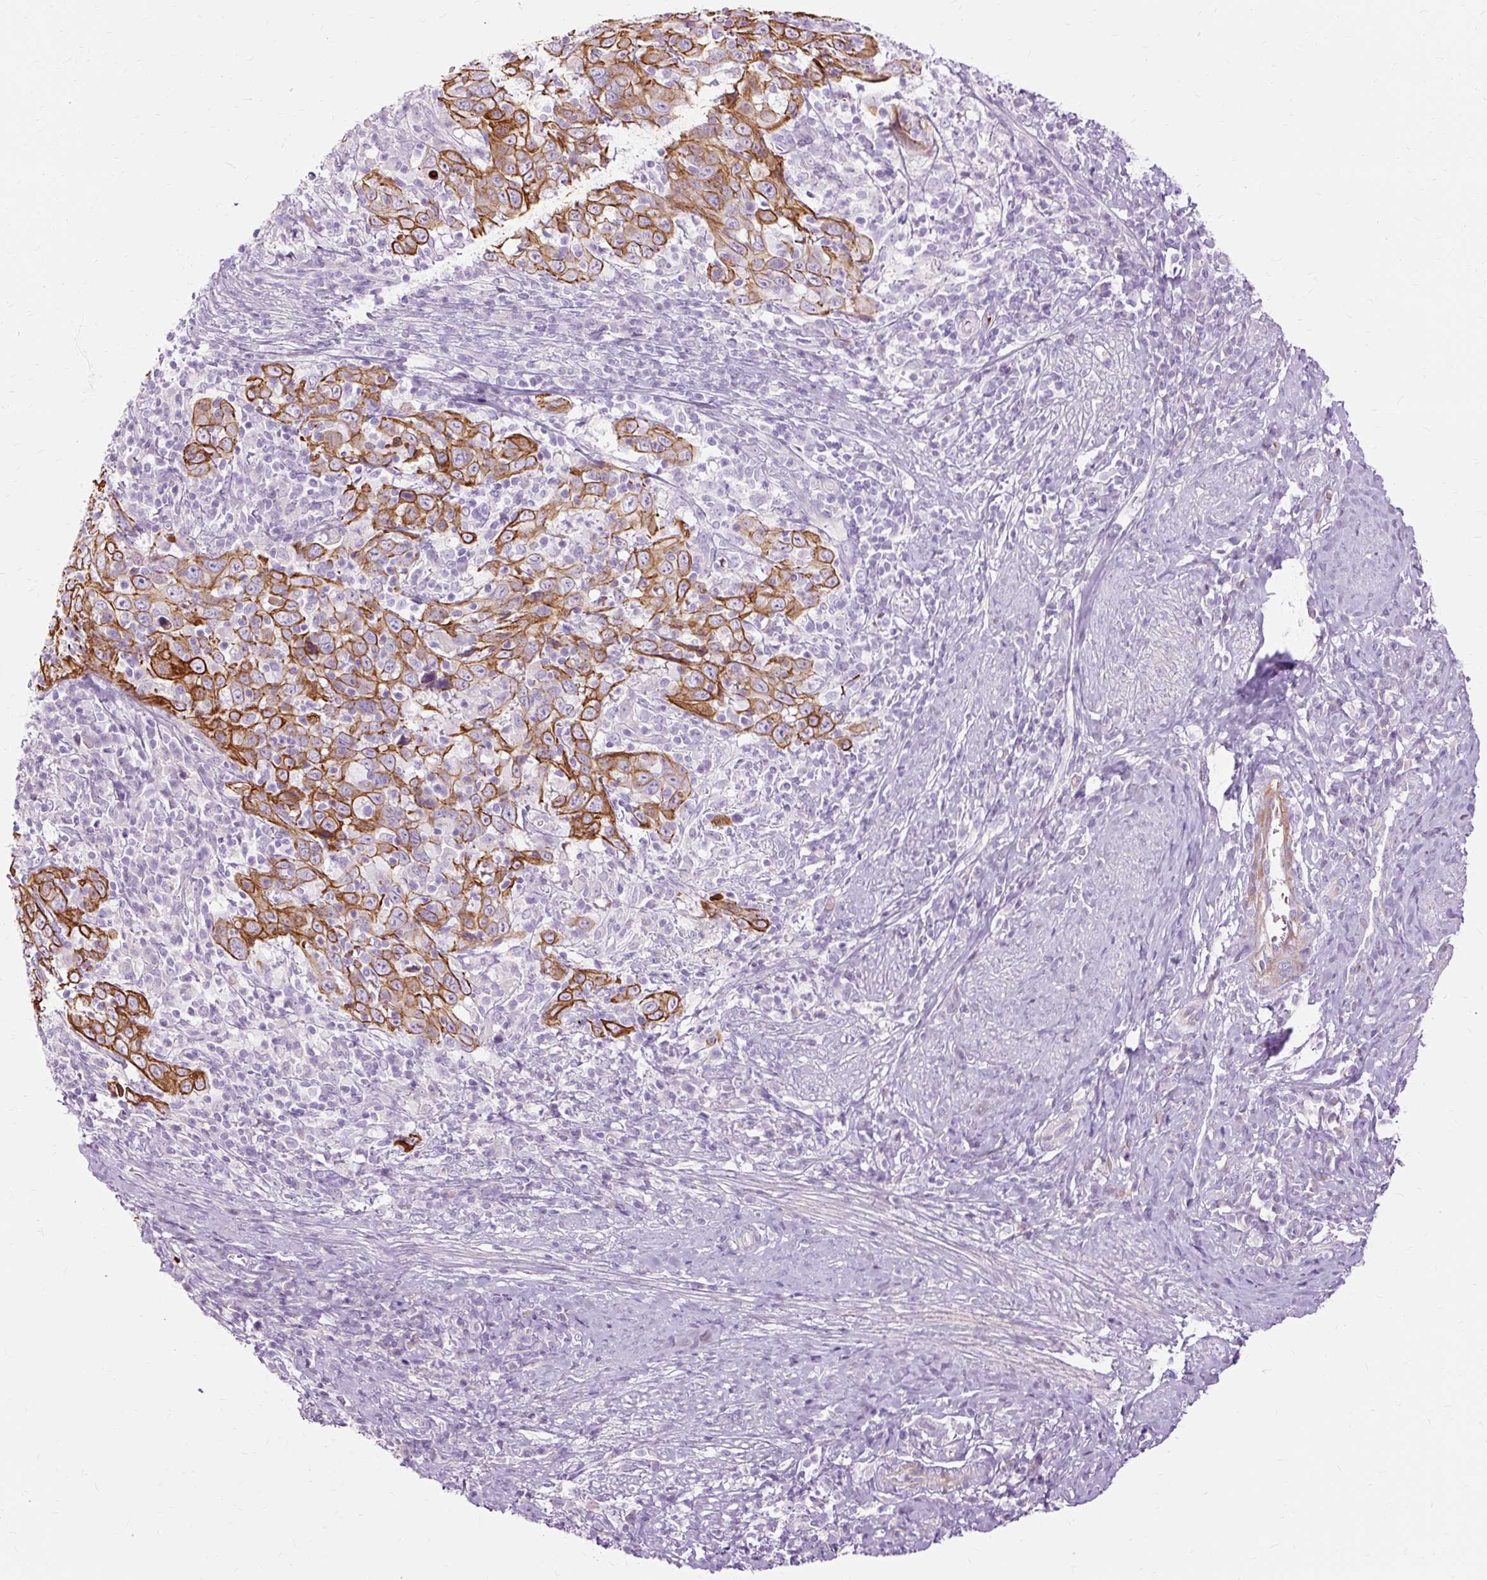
{"staining": {"intensity": "strong", "quantity": ">75%", "location": "cytoplasmic/membranous"}, "tissue": "cervical cancer", "cell_type": "Tumor cells", "image_type": "cancer", "snomed": [{"axis": "morphology", "description": "Squamous cell carcinoma, NOS"}, {"axis": "topography", "description": "Cervix"}], "caption": "Immunohistochemical staining of human cervical cancer reveals high levels of strong cytoplasmic/membranous protein positivity in approximately >75% of tumor cells.", "gene": "DCTN4", "patient": {"sex": "female", "age": 46}}